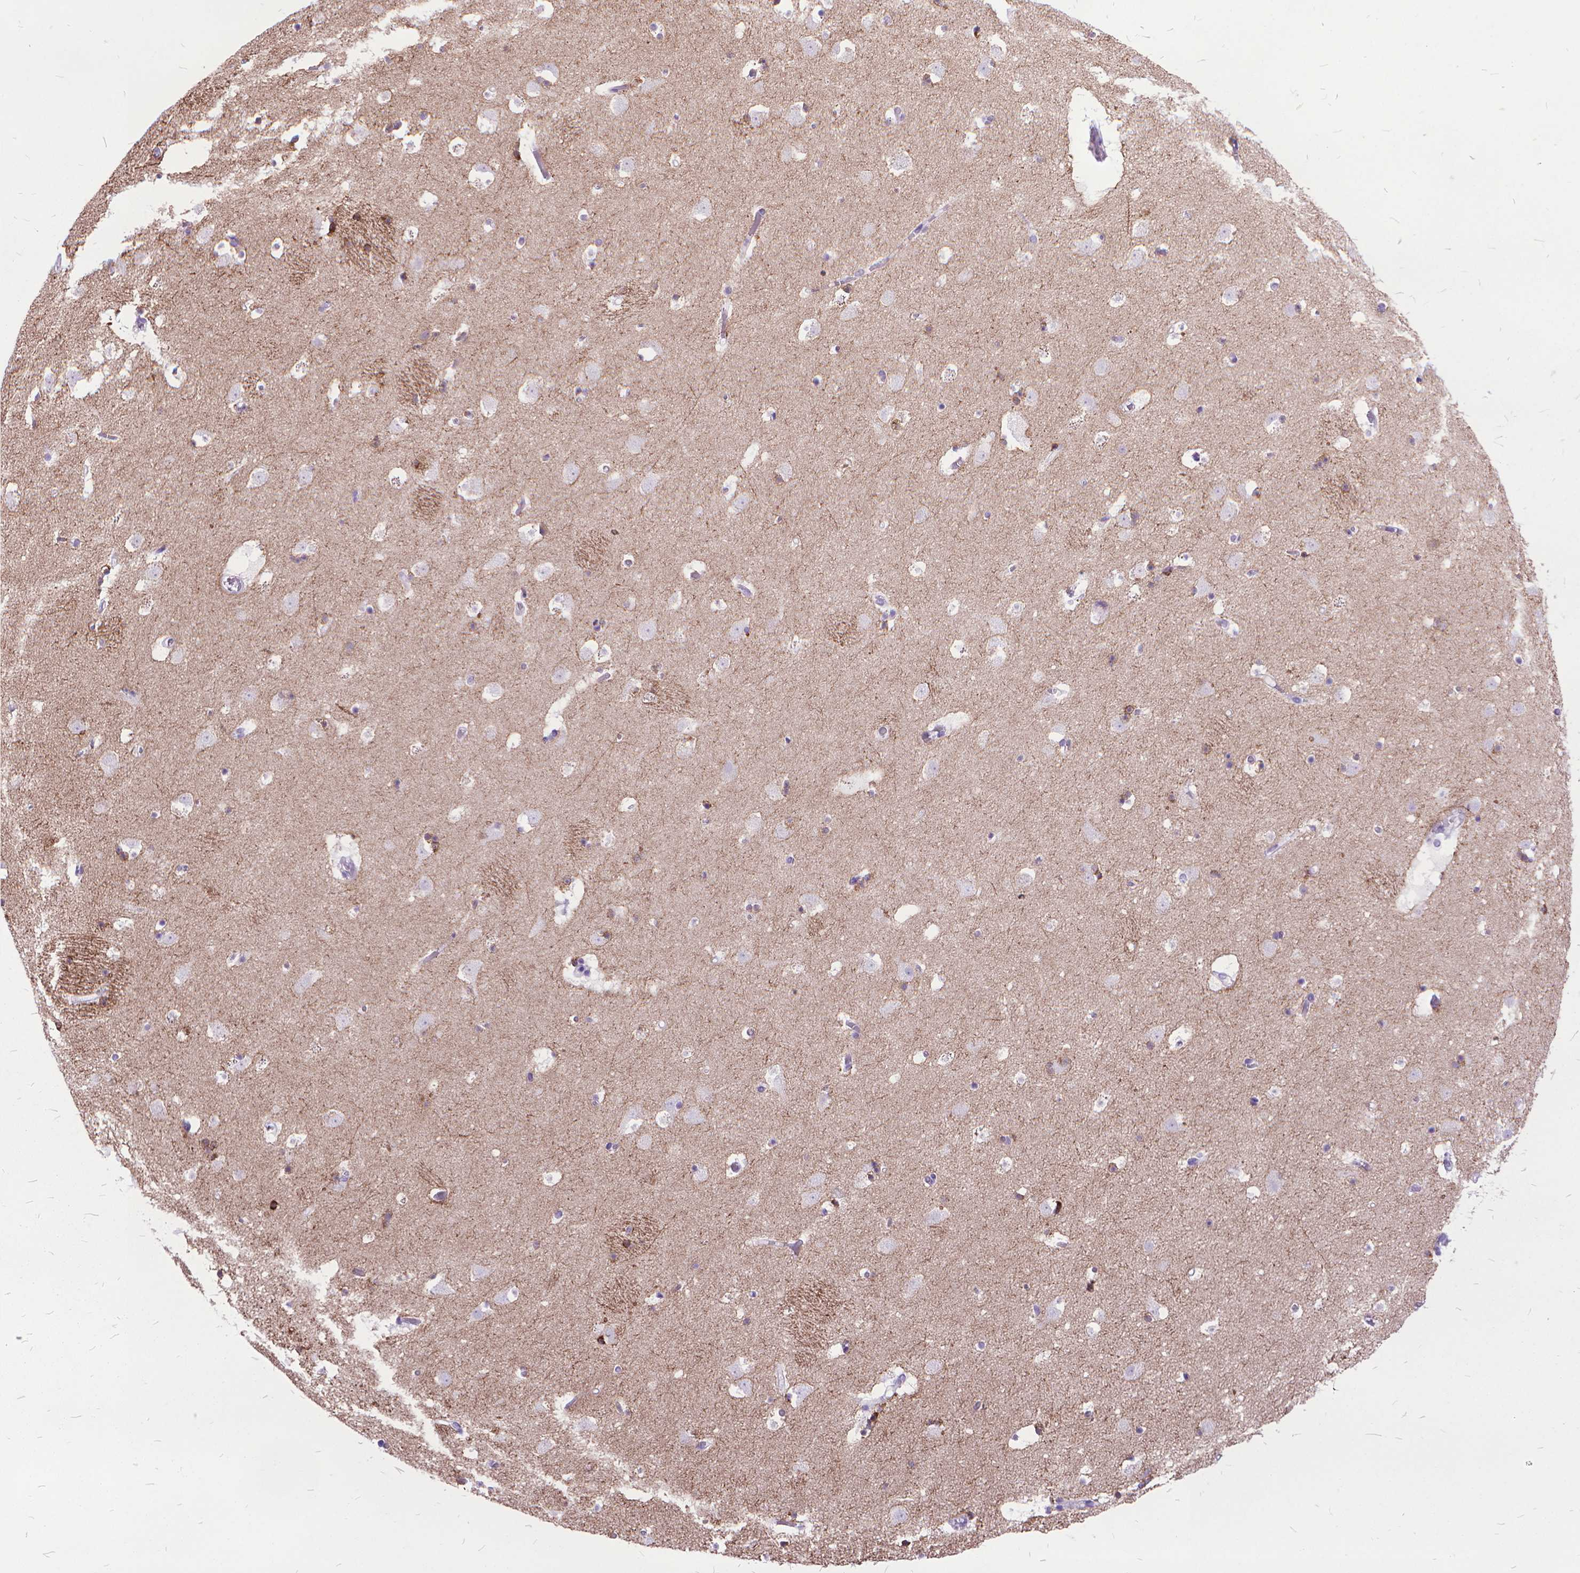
{"staining": {"intensity": "strong", "quantity": "<25%", "location": "cytoplasmic/membranous"}, "tissue": "caudate", "cell_type": "Glial cells", "image_type": "normal", "snomed": [{"axis": "morphology", "description": "Normal tissue, NOS"}, {"axis": "topography", "description": "Lateral ventricle wall"}], "caption": "DAB (3,3'-diaminobenzidine) immunohistochemical staining of unremarkable human caudate exhibits strong cytoplasmic/membranous protein expression in approximately <25% of glial cells.", "gene": "POLE4", "patient": {"sex": "female", "age": 42}}